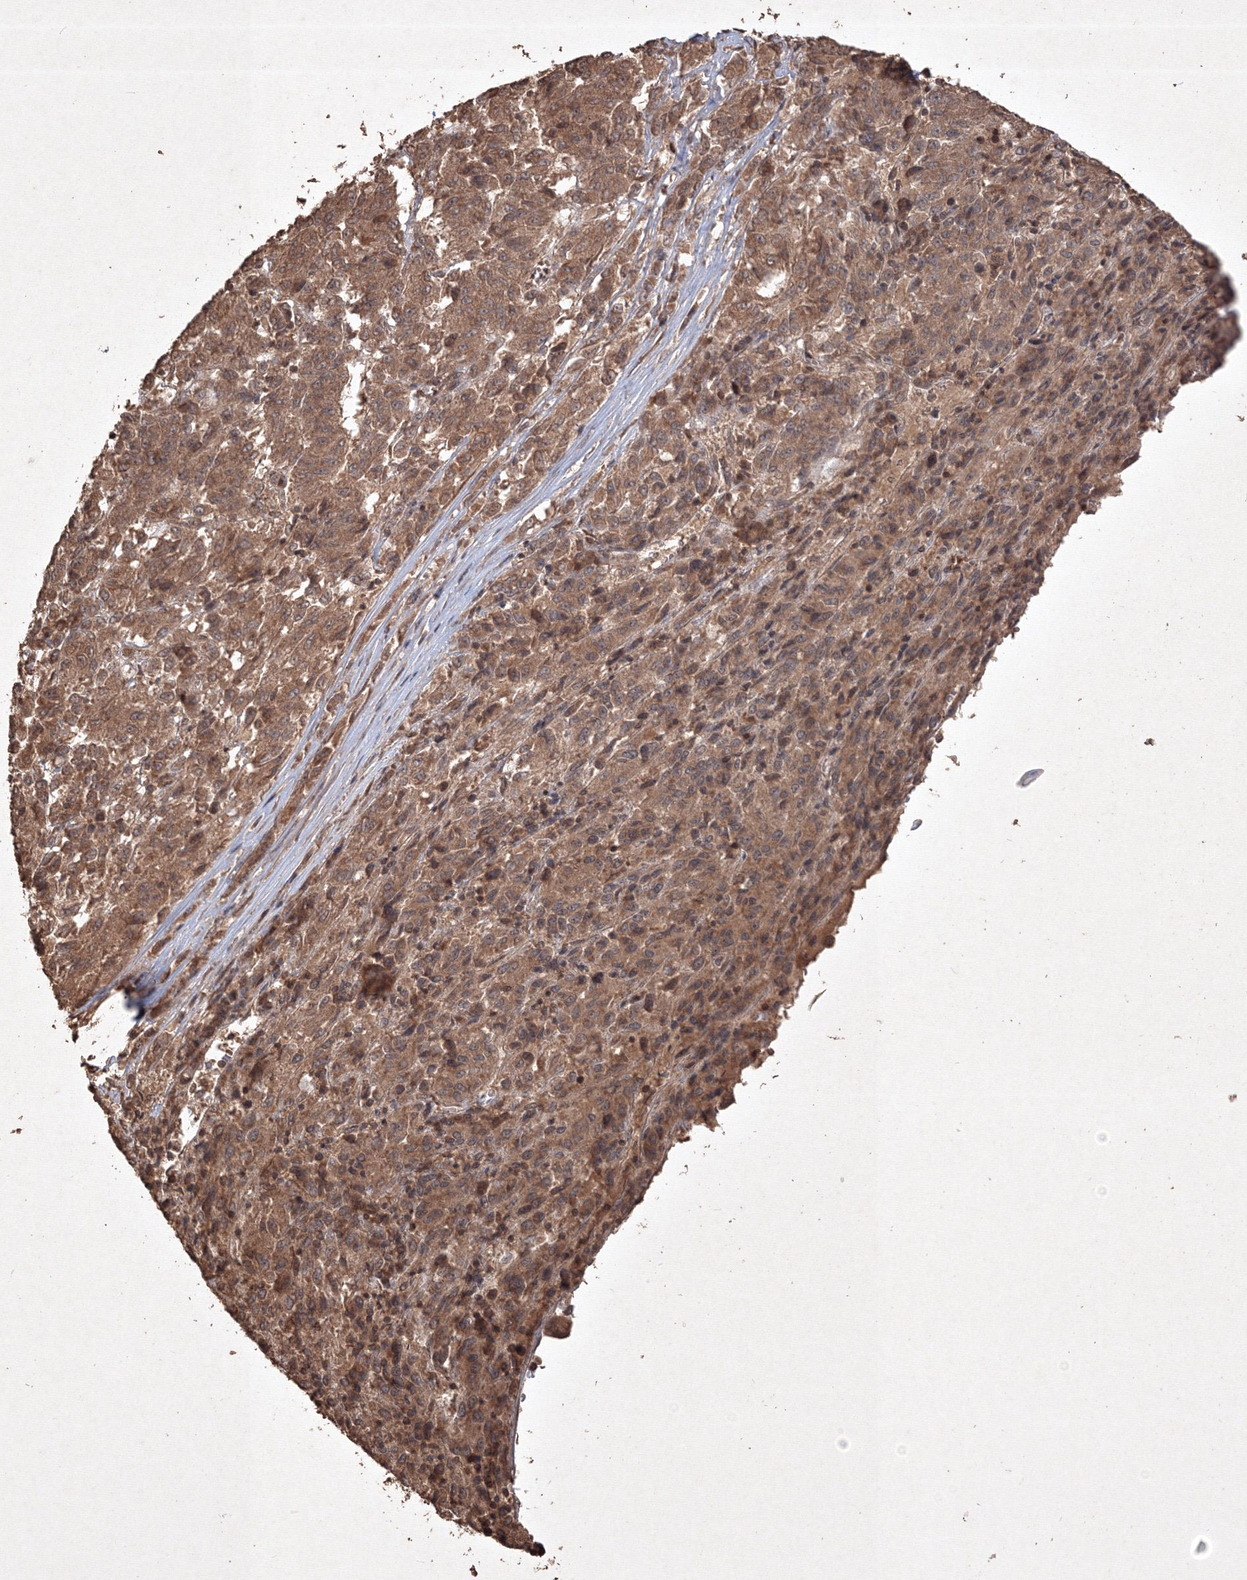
{"staining": {"intensity": "moderate", "quantity": ">75%", "location": "cytoplasmic/membranous"}, "tissue": "melanoma", "cell_type": "Tumor cells", "image_type": "cancer", "snomed": [{"axis": "morphology", "description": "Malignant melanoma, Metastatic site"}, {"axis": "topography", "description": "Lung"}], "caption": "IHC (DAB (3,3'-diaminobenzidine)) staining of melanoma displays moderate cytoplasmic/membranous protein expression in about >75% of tumor cells.", "gene": "PELI3", "patient": {"sex": "male", "age": 64}}